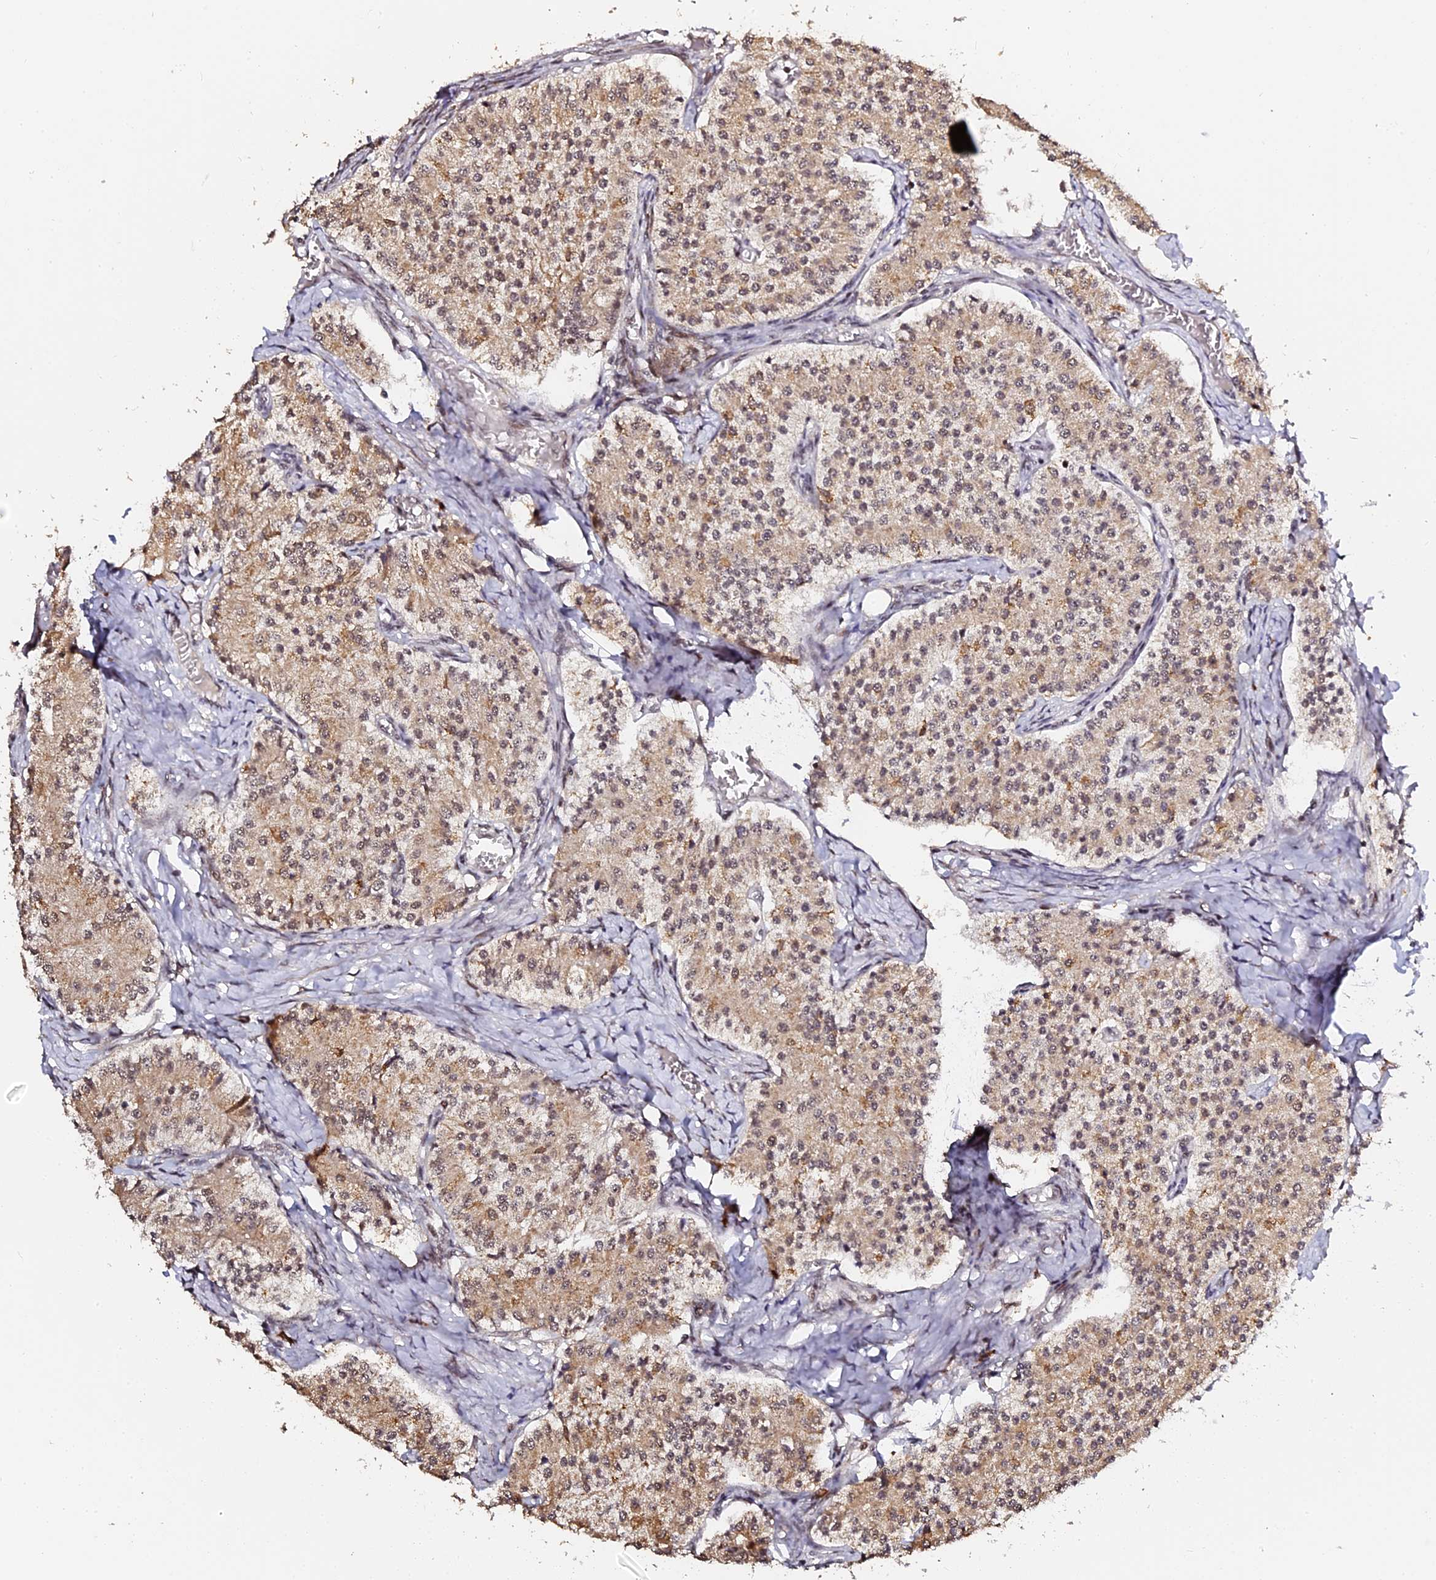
{"staining": {"intensity": "weak", "quantity": ">75%", "location": "cytoplasmic/membranous,nuclear"}, "tissue": "carcinoid", "cell_type": "Tumor cells", "image_type": "cancer", "snomed": [{"axis": "morphology", "description": "Carcinoid, malignant, NOS"}, {"axis": "topography", "description": "Colon"}], "caption": "A low amount of weak cytoplasmic/membranous and nuclear staining is seen in approximately >75% of tumor cells in carcinoid tissue.", "gene": "MCRS1", "patient": {"sex": "female", "age": 52}}